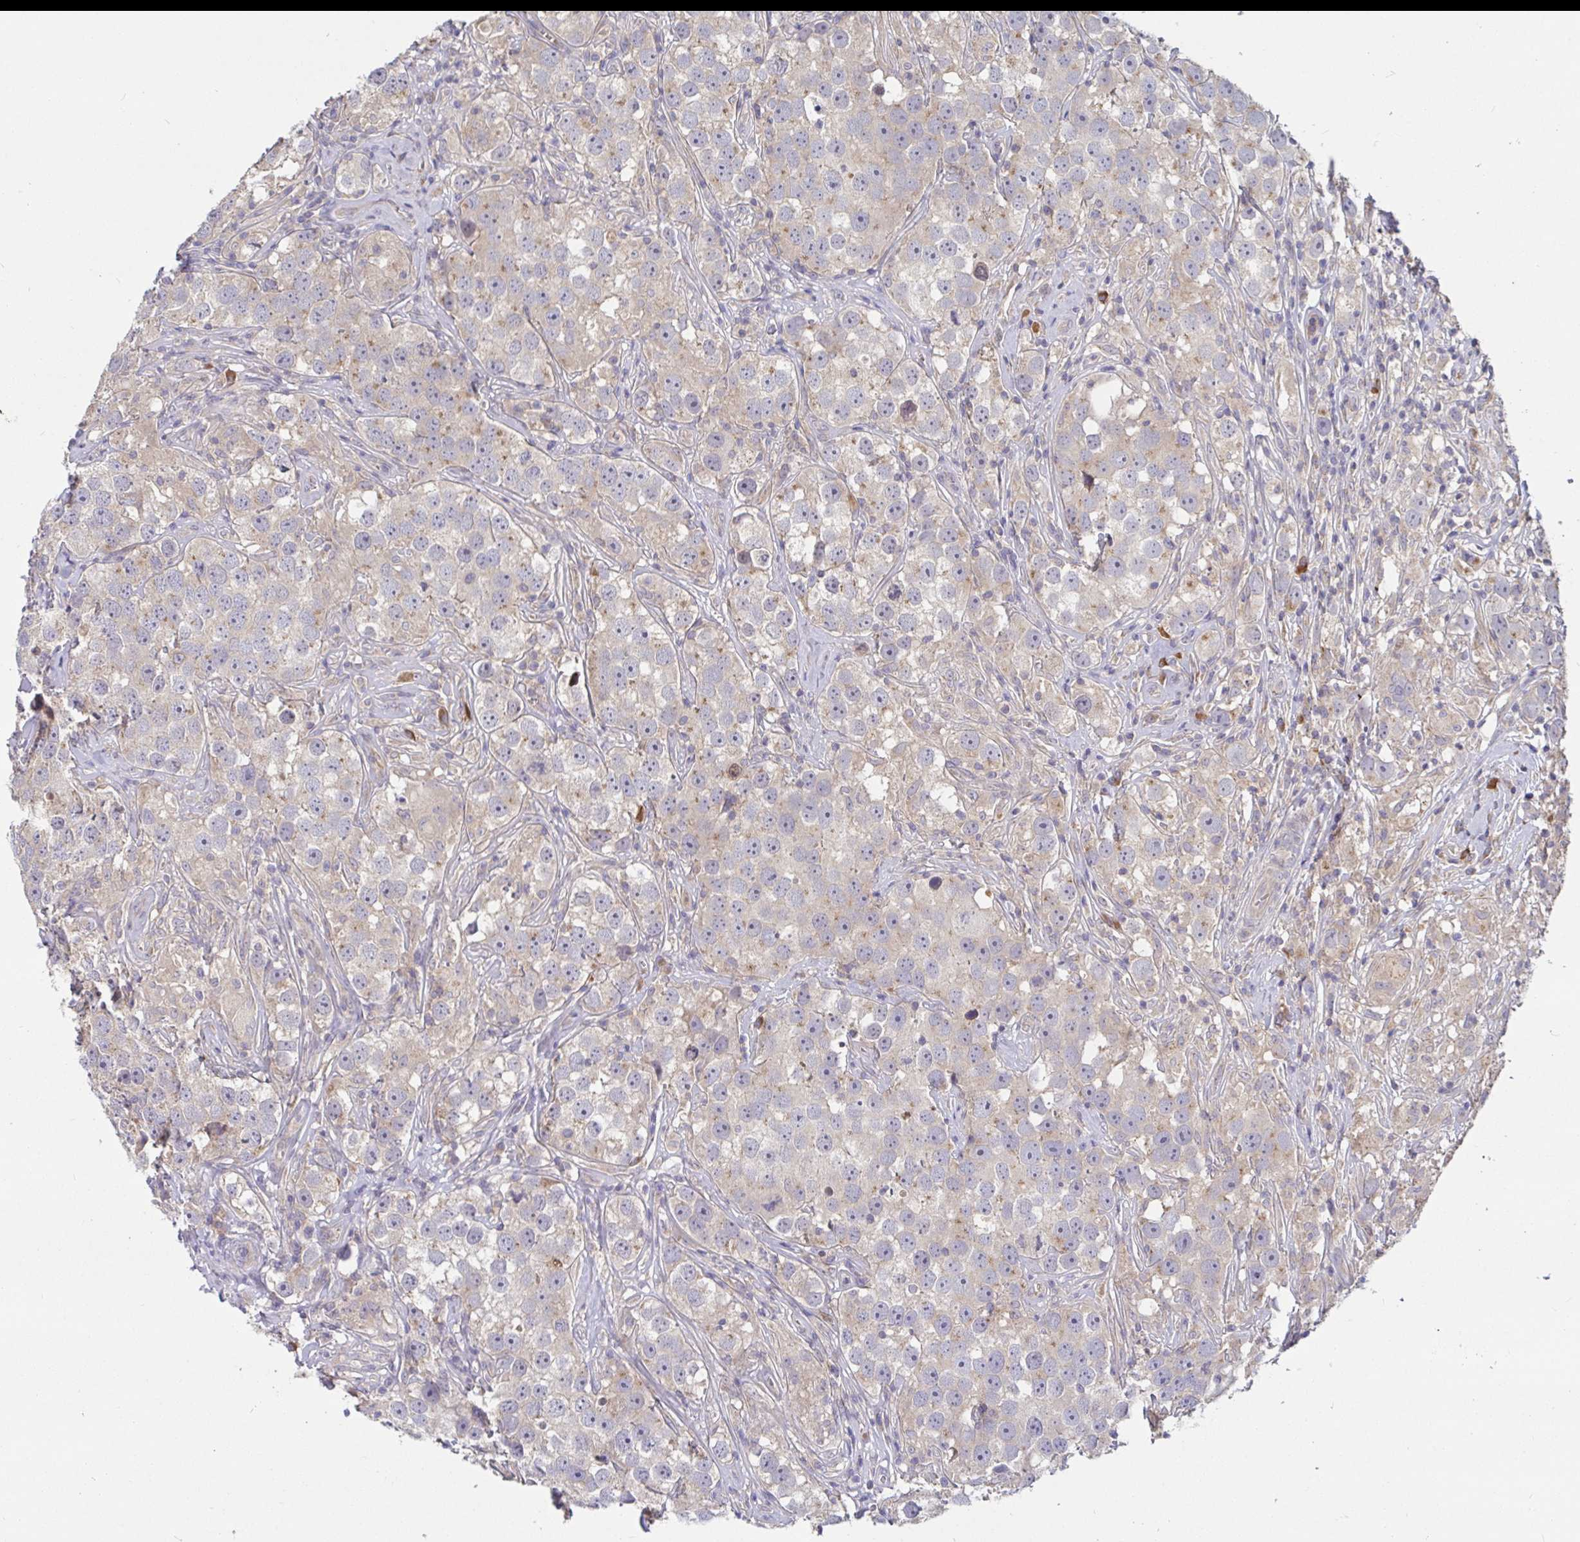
{"staining": {"intensity": "weak", "quantity": "25%-75%", "location": "cytoplasmic/membranous"}, "tissue": "testis cancer", "cell_type": "Tumor cells", "image_type": "cancer", "snomed": [{"axis": "morphology", "description": "Seminoma, NOS"}, {"axis": "topography", "description": "Testis"}], "caption": "DAB (3,3'-diaminobenzidine) immunohistochemical staining of testis seminoma exhibits weak cytoplasmic/membranous protein expression in approximately 25%-75% of tumor cells.", "gene": "LARP1", "patient": {"sex": "male", "age": 49}}